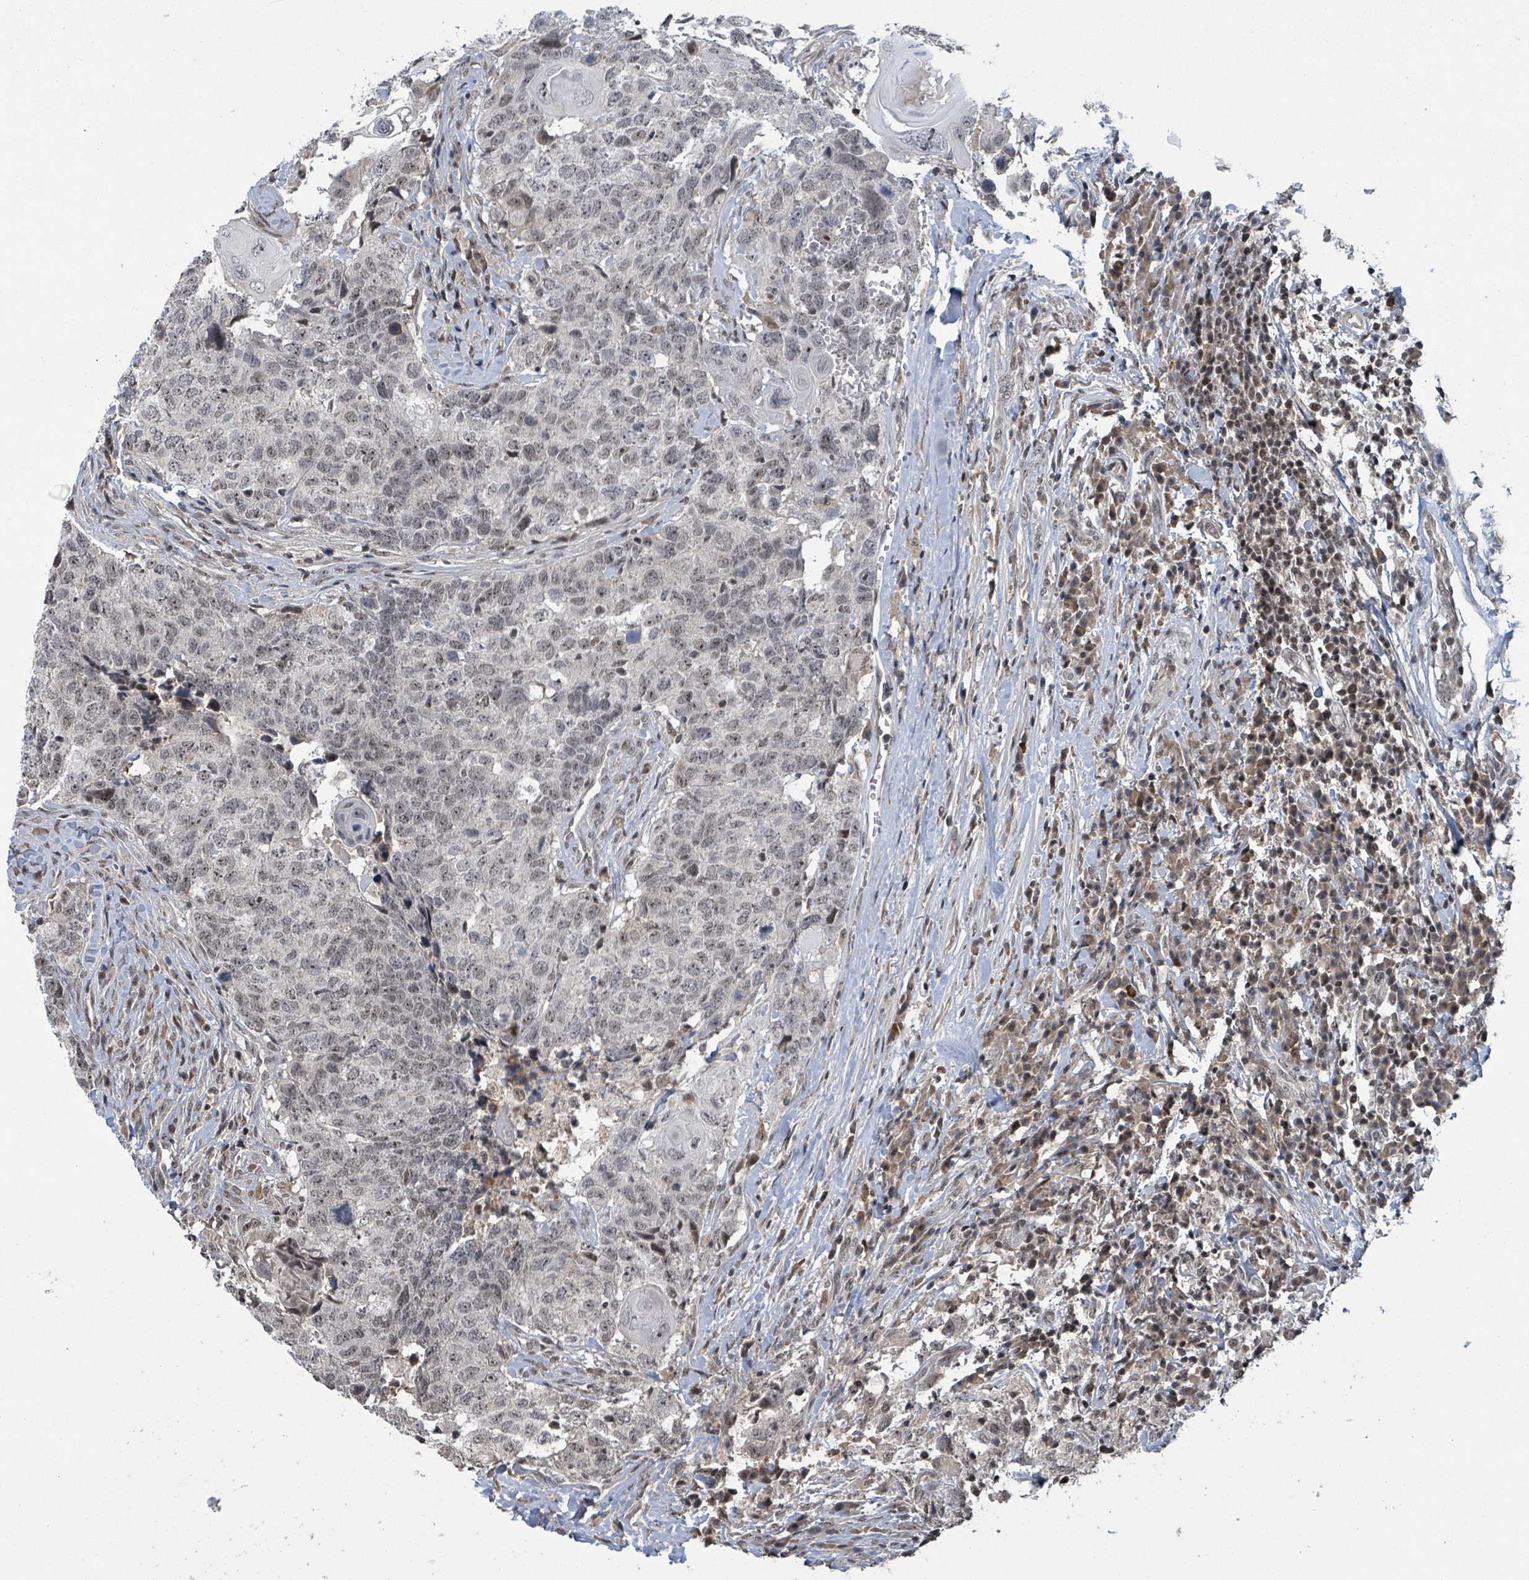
{"staining": {"intensity": "weak", "quantity": ">75%", "location": "nuclear"}, "tissue": "head and neck cancer", "cell_type": "Tumor cells", "image_type": "cancer", "snomed": [{"axis": "morphology", "description": "Normal tissue, NOS"}, {"axis": "morphology", "description": "Squamous cell carcinoma, NOS"}, {"axis": "topography", "description": "Skeletal muscle"}, {"axis": "topography", "description": "Vascular tissue"}, {"axis": "topography", "description": "Peripheral nerve tissue"}, {"axis": "topography", "description": "Head-Neck"}], "caption": "A photomicrograph showing weak nuclear staining in approximately >75% of tumor cells in head and neck cancer, as visualized by brown immunohistochemical staining.", "gene": "ZBTB14", "patient": {"sex": "male", "age": 66}}